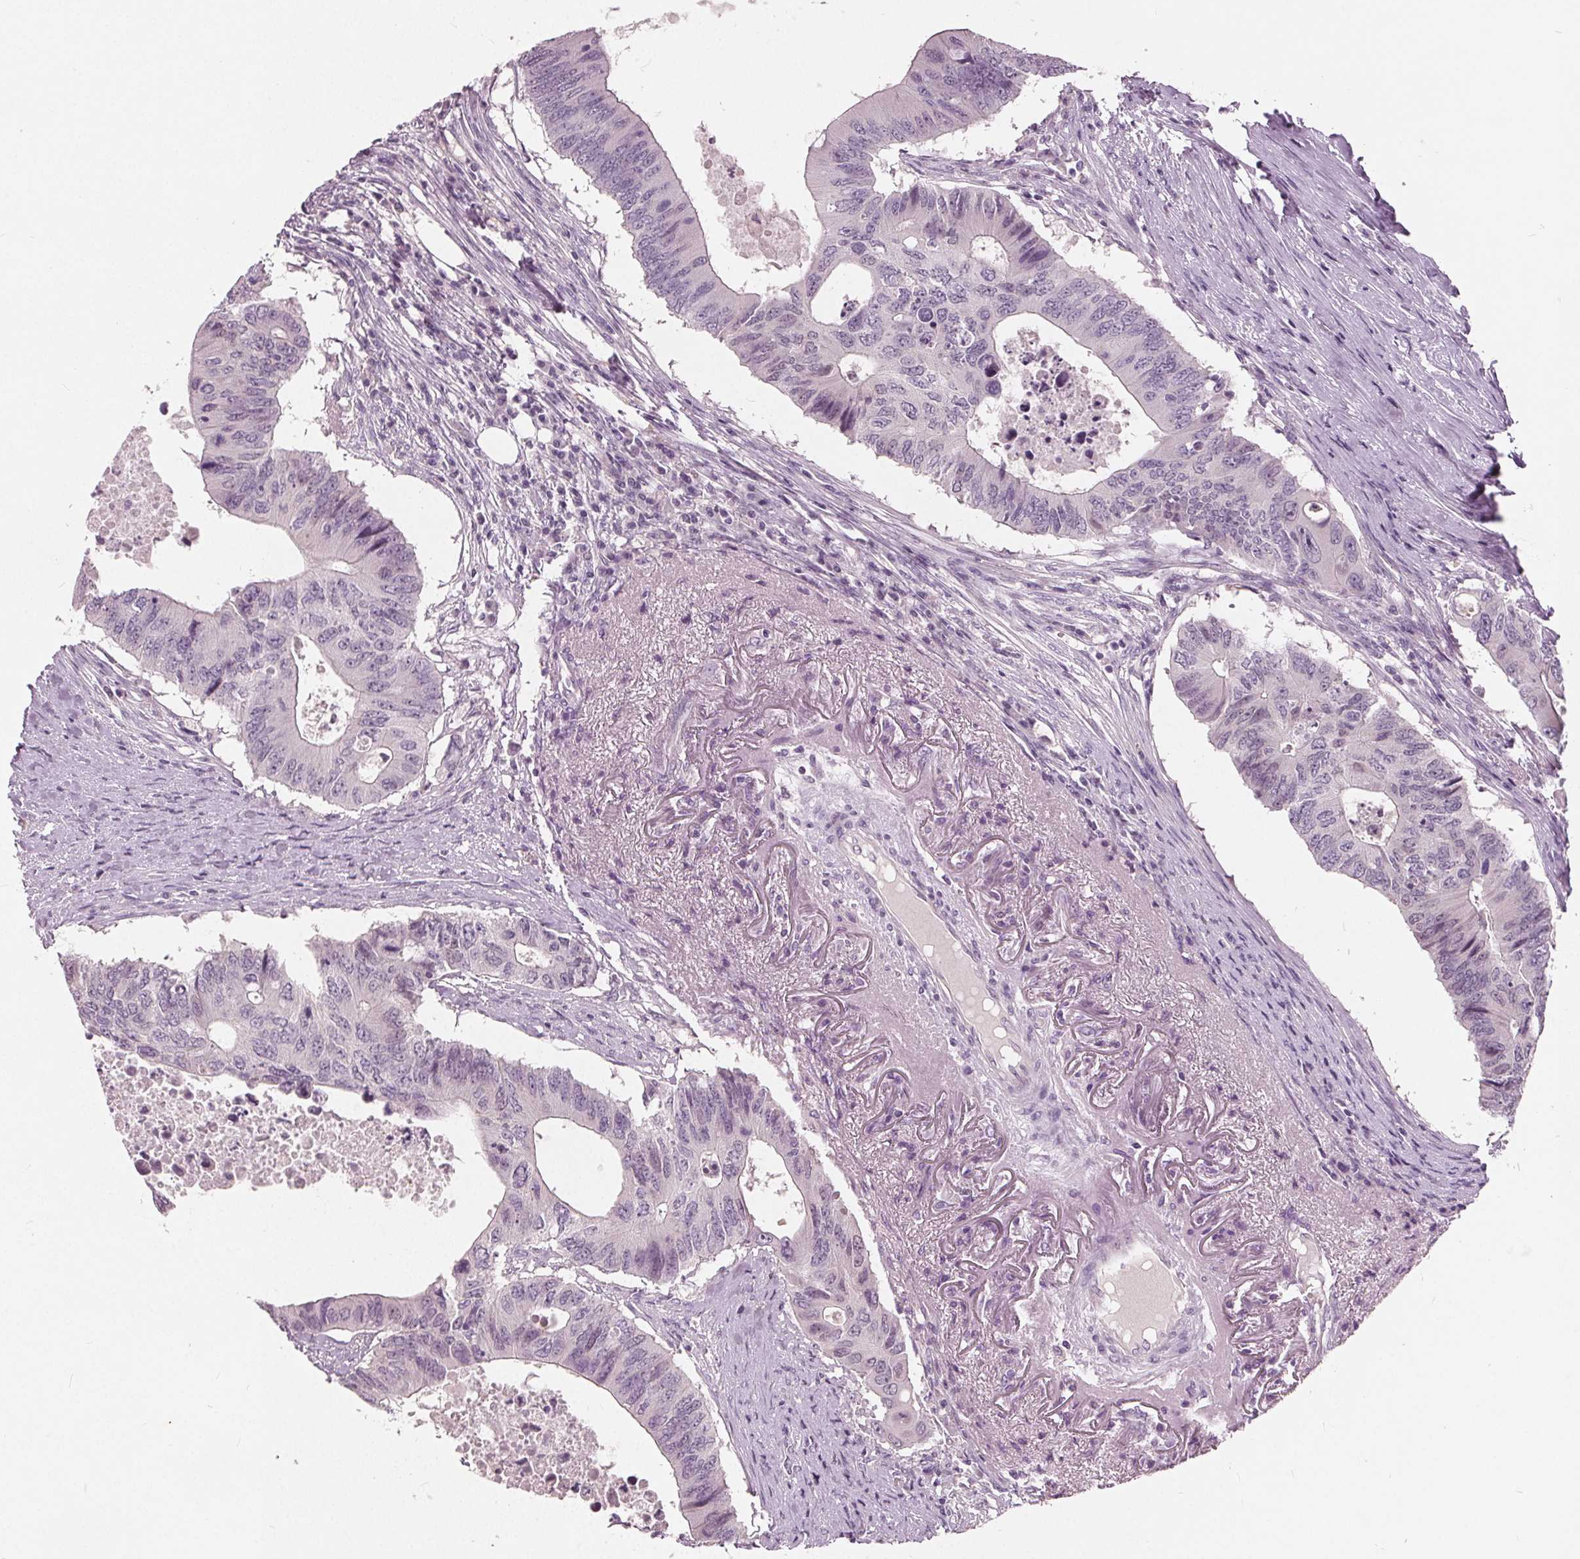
{"staining": {"intensity": "negative", "quantity": "none", "location": "none"}, "tissue": "colorectal cancer", "cell_type": "Tumor cells", "image_type": "cancer", "snomed": [{"axis": "morphology", "description": "Adenocarcinoma, NOS"}, {"axis": "topography", "description": "Colon"}], "caption": "Adenocarcinoma (colorectal) was stained to show a protein in brown. There is no significant positivity in tumor cells.", "gene": "TKFC", "patient": {"sex": "male", "age": 71}}